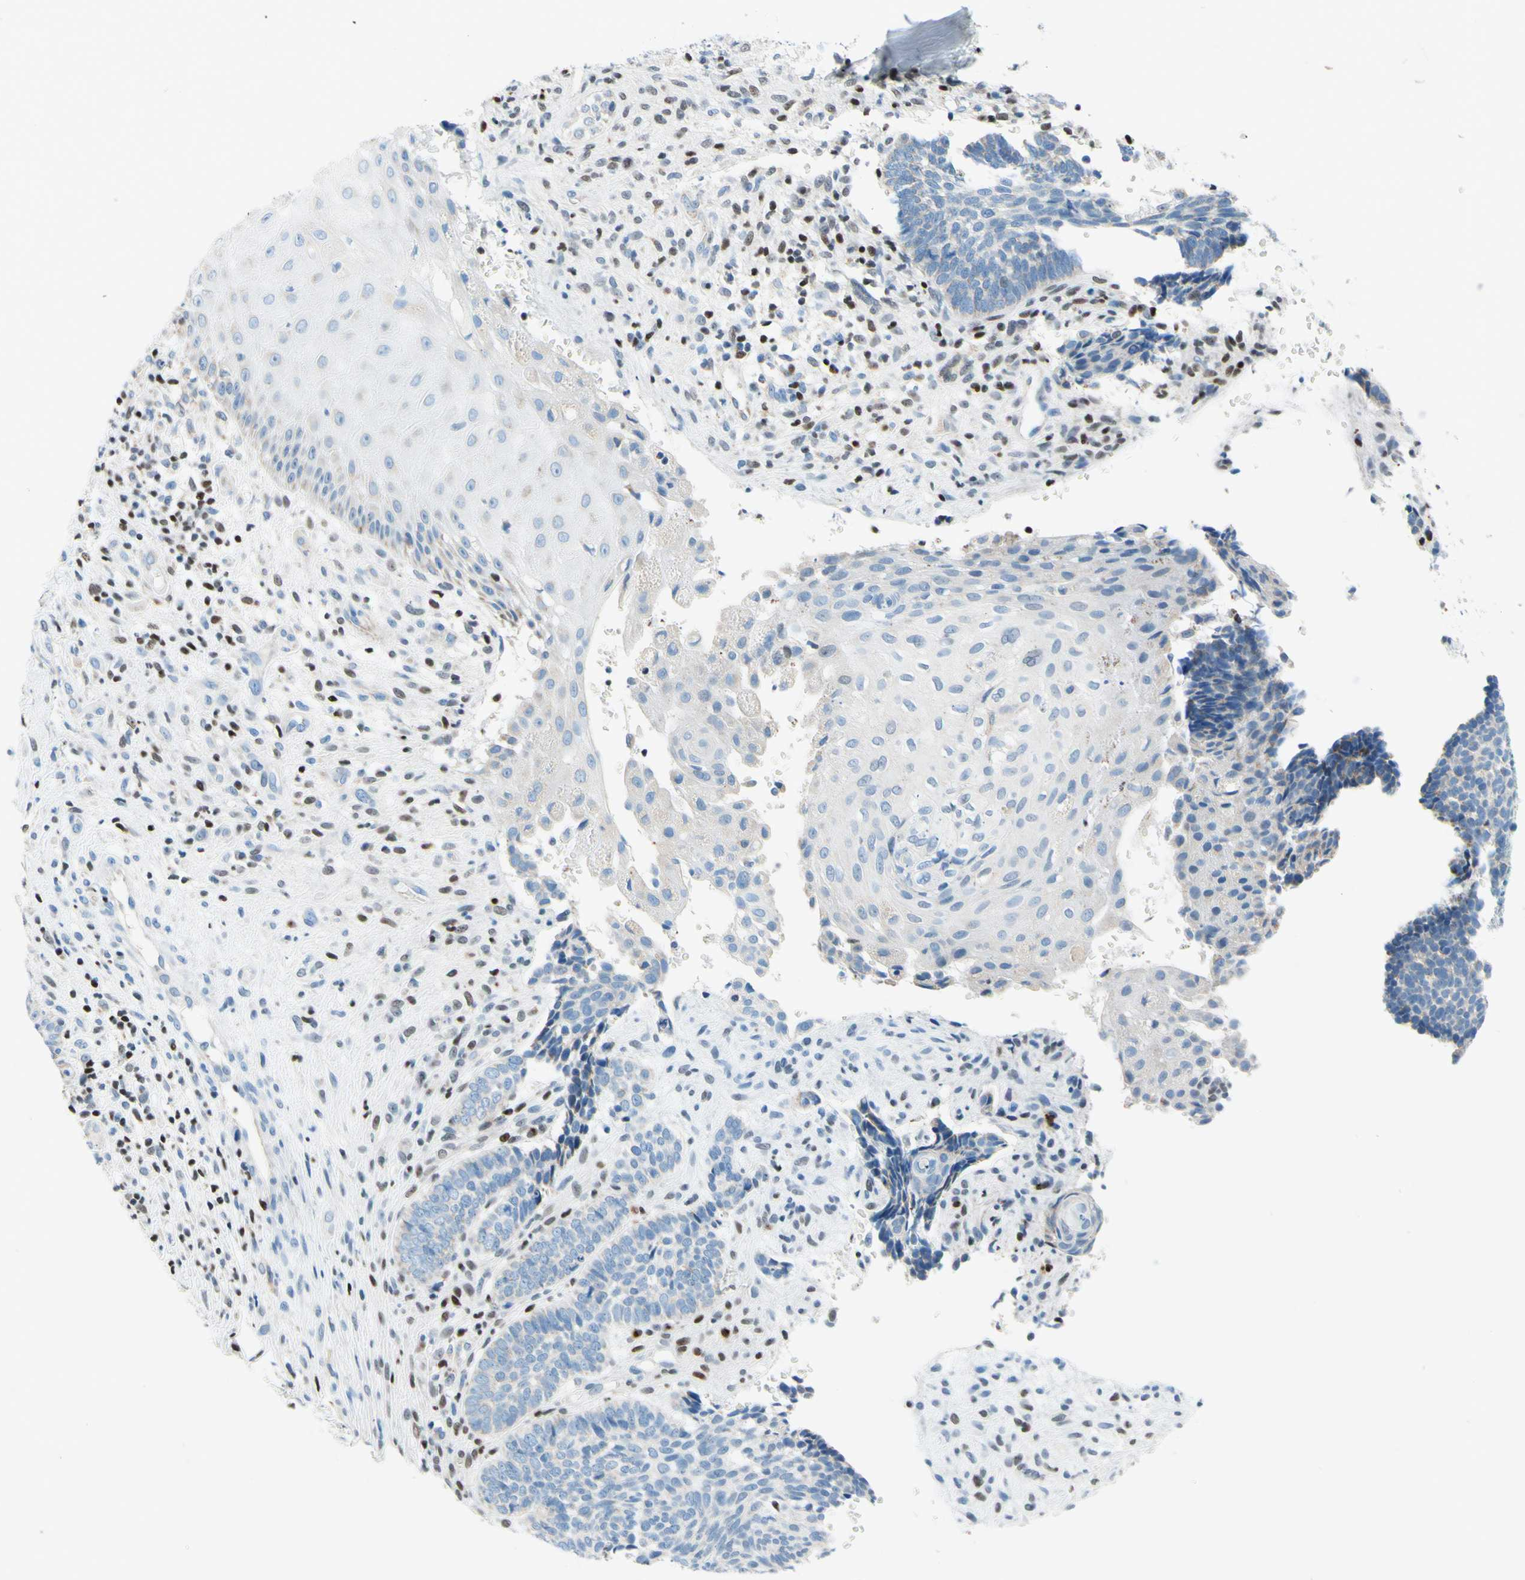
{"staining": {"intensity": "negative", "quantity": "none", "location": "none"}, "tissue": "skin cancer", "cell_type": "Tumor cells", "image_type": "cancer", "snomed": [{"axis": "morphology", "description": "Basal cell carcinoma"}, {"axis": "topography", "description": "Skin"}], "caption": "IHC micrograph of neoplastic tissue: human skin basal cell carcinoma stained with DAB (3,3'-diaminobenzidine) reveals no significant protein positivity in tumor cells.", "gene": "CBX7", "patient": {"sex": "male", "age": 84}}